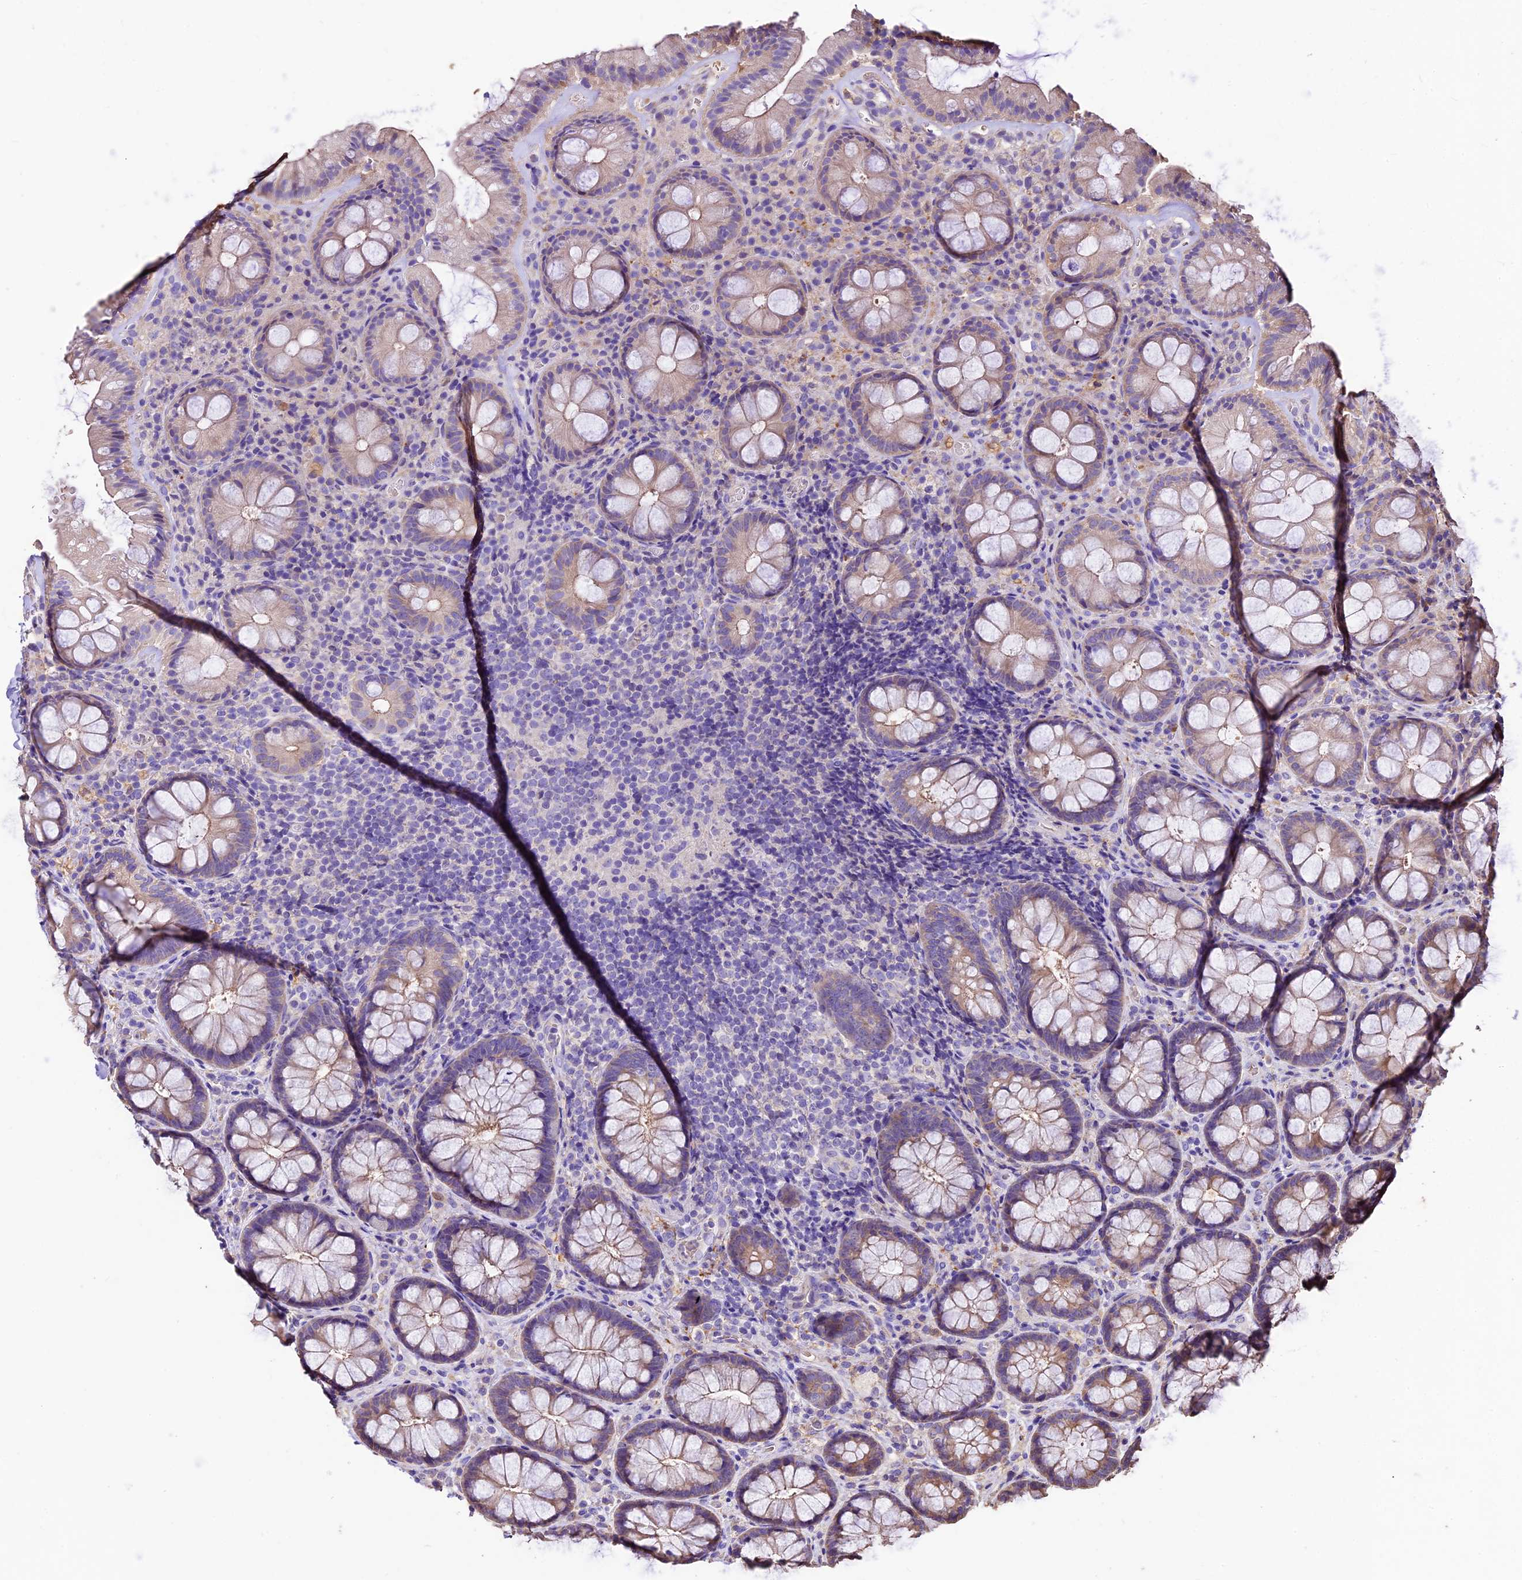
{"staining": {"intensity": "weak", "quantity": ">75%", "location": "cytoplasmic/membranous"}, "tissue": "rectum", "cell_type": "Glandular cells", "image_type": "normal", "snomed": [{"axis": "morphology", "description": "Normal tissue, NOS"}, {"axis": "topography", "description": "Rectum"}], "caption": "Glandular cells demonstrate low levels of weak cytoplasmic/membranous staining in about >75% of cells in unremarkable rectum.", "gene": "CRLF1", "patient": {"sex": "male", "age": 83}}